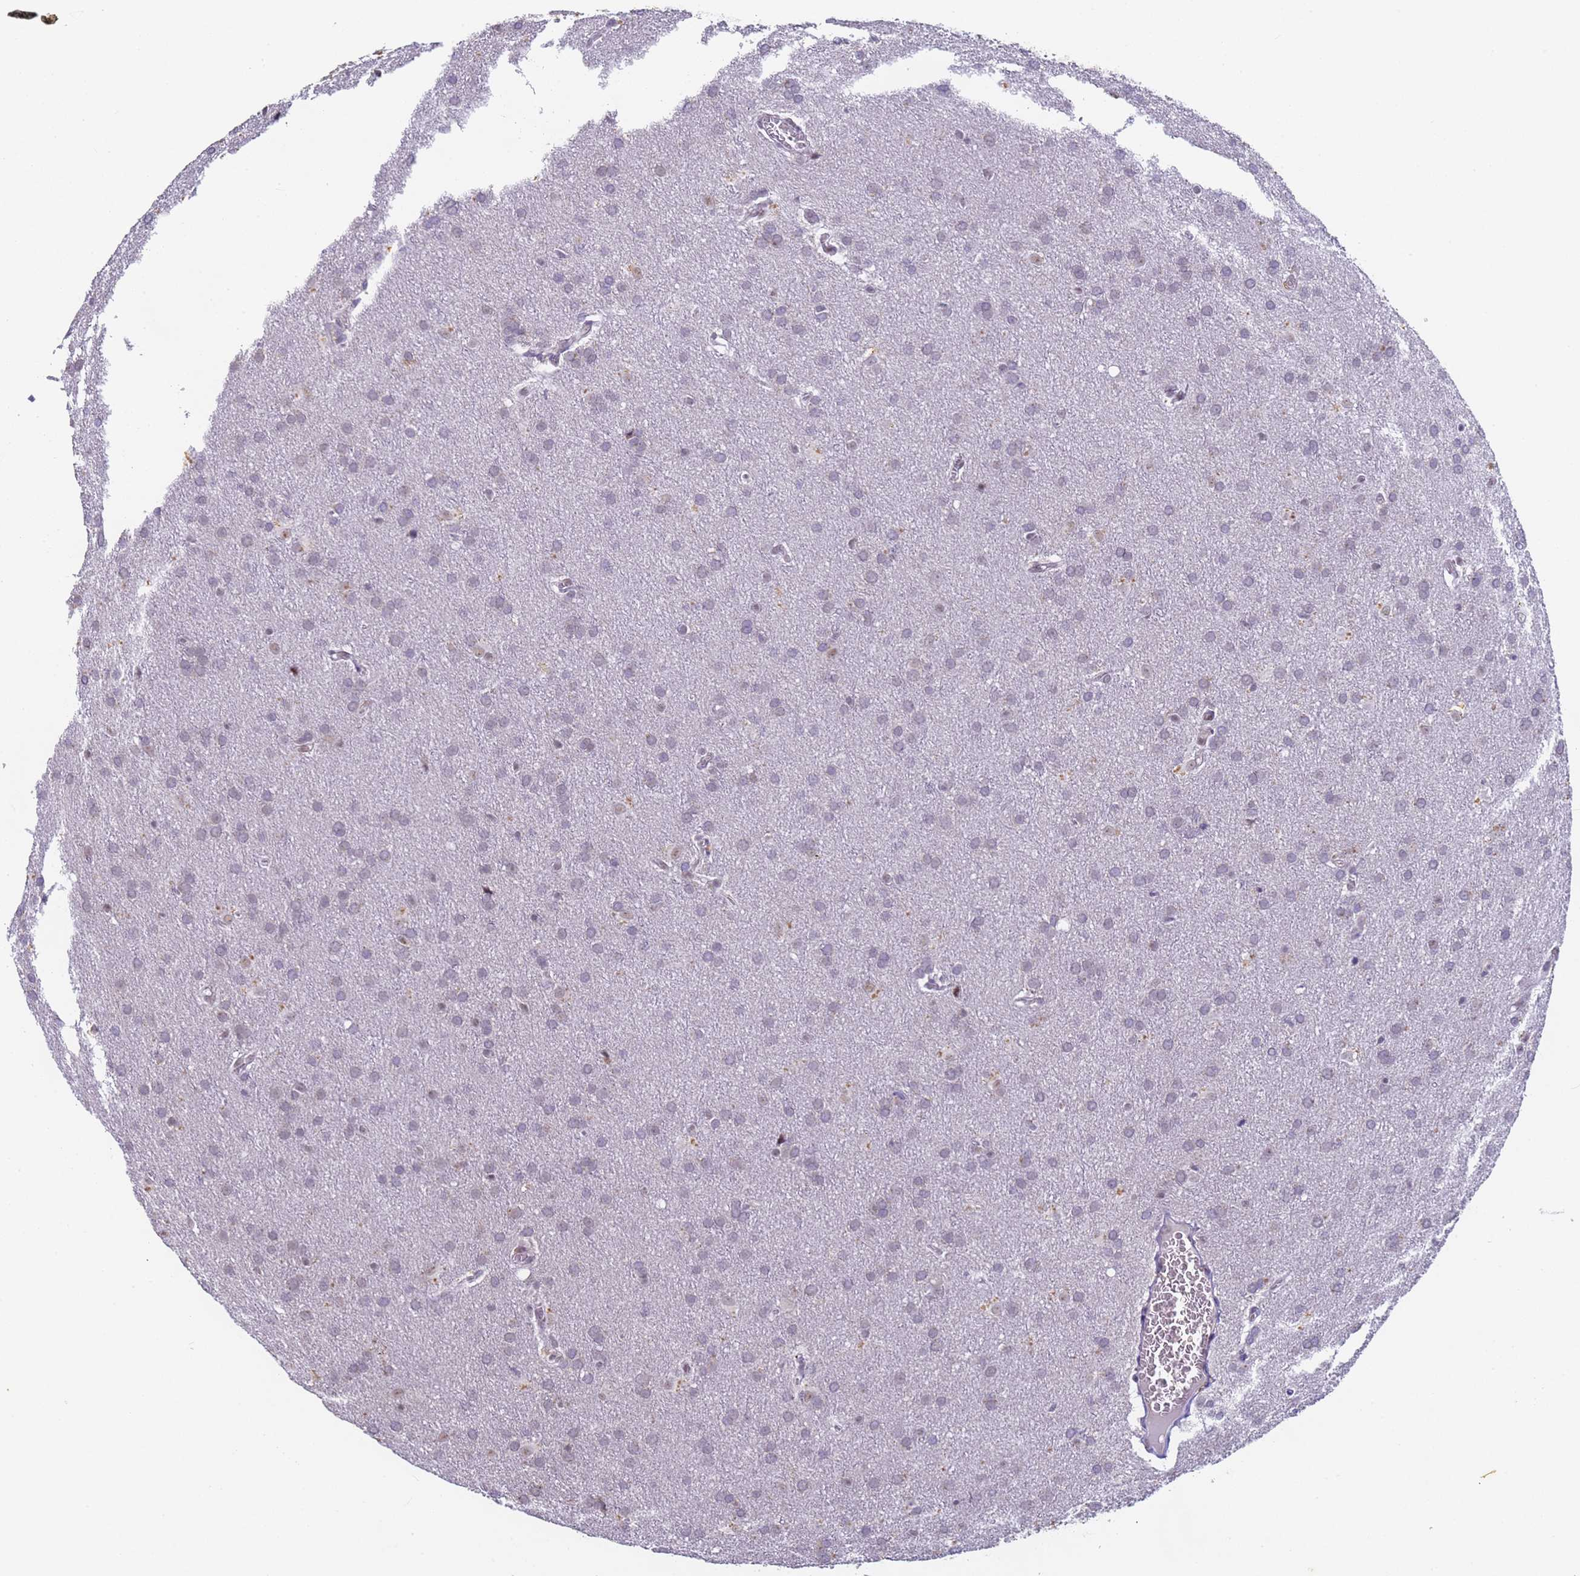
{"staining": {"intensity": "negative", "quantity": "none", "location": "none"}, "tissue": "glioma", "cell_type": "Tumor cells", "image_type": "cancer", "snomed": [{"axis": "morphology", "description": "Glioma, malignant, Low grade"}, {"axis": "topography", "description": "Brain"}], "caption": "Protein analysis of low-grade glioma (malignant) reveals no significant positivity in tumor cells. (Stains: DAB IHC with hematoxylin counter stain, Microscopy: brightfield microscopy at high magnification).", "gene": "FNBP4", "patient": {"sex": "female", "age": 32}}